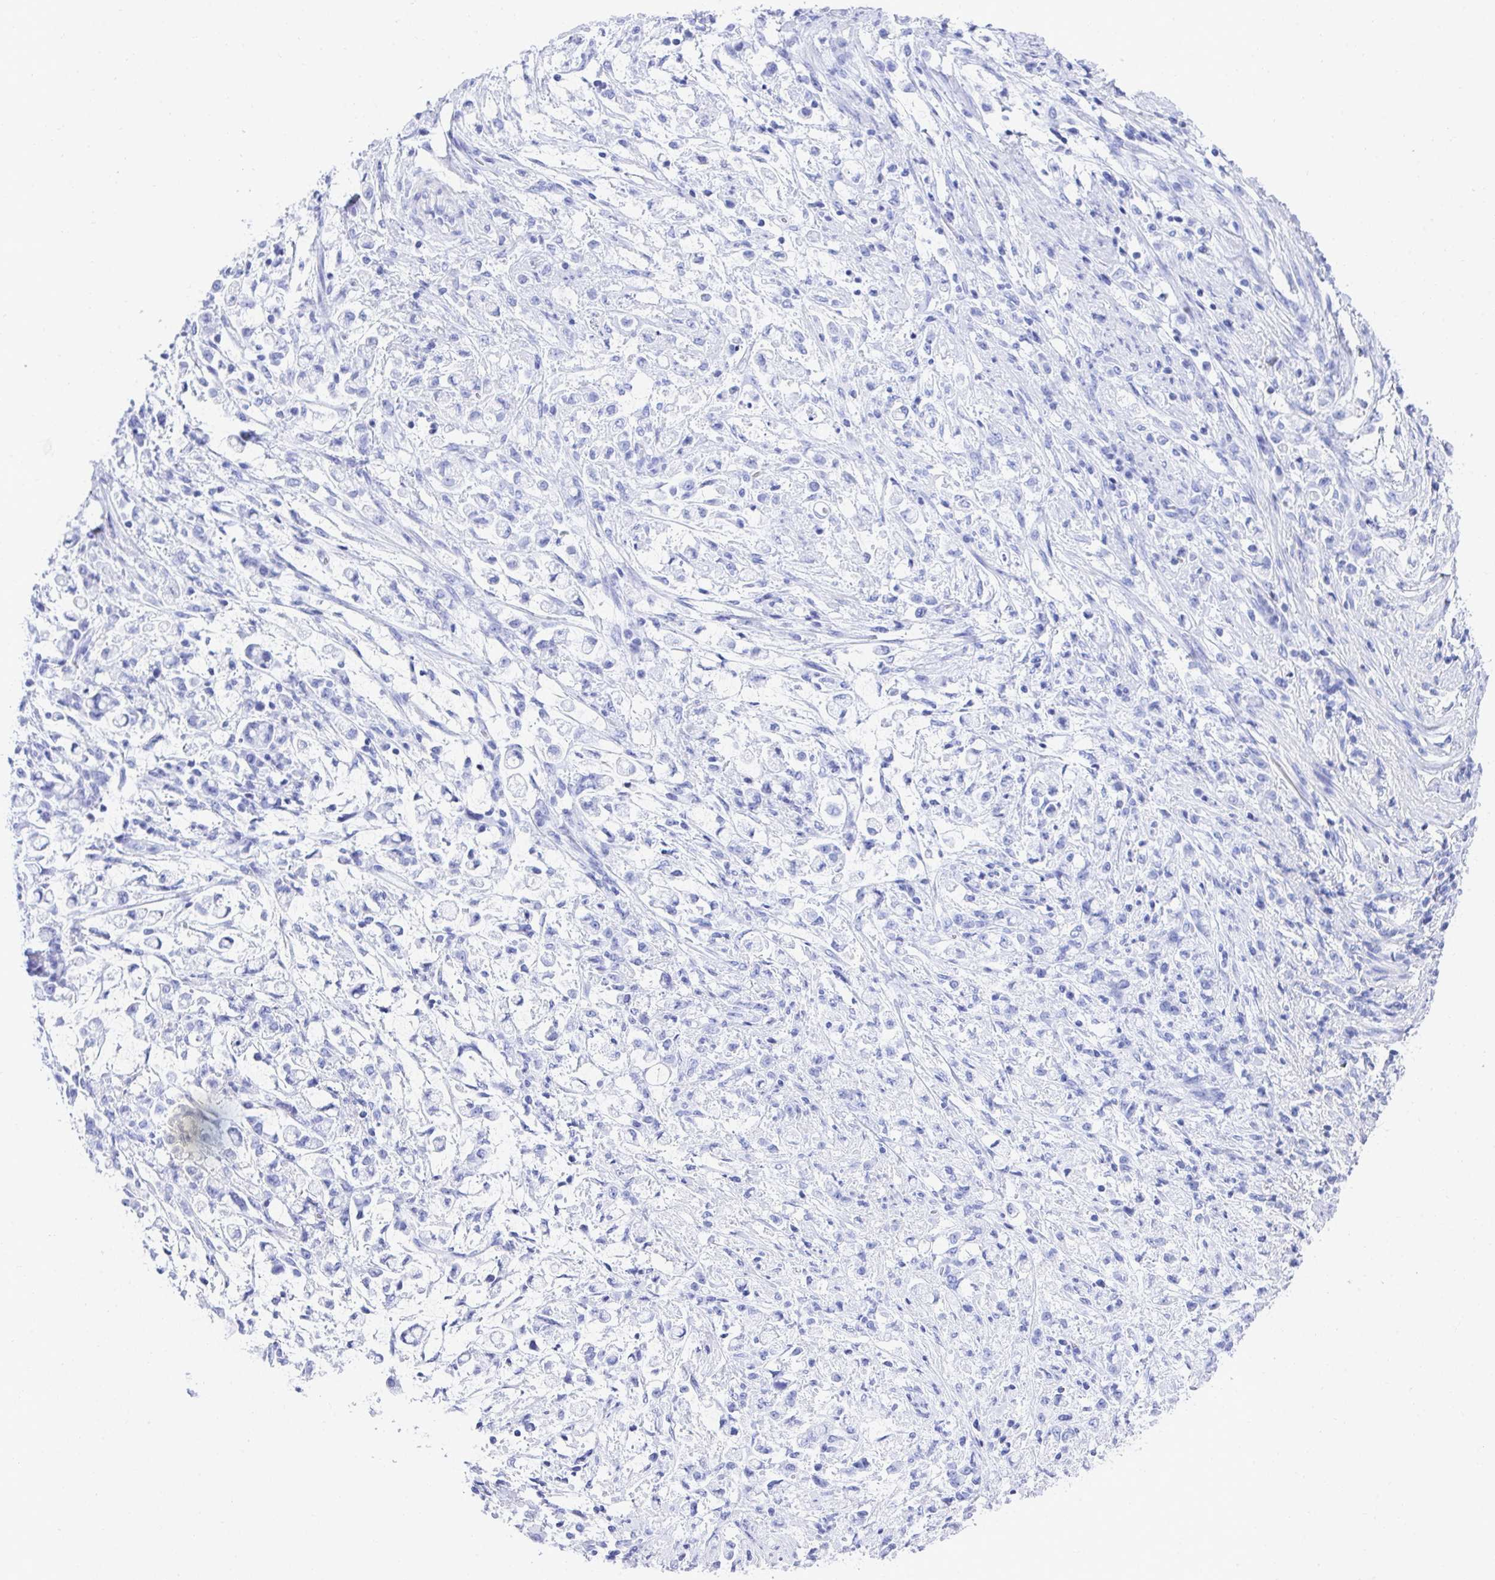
{"staining": {"intensity": "negative", "quantity": "none", "location": "none"}, "tissue": "stomach cancer", "cell_type": "Tumor cells", "image_type": "cancer", "snomed": [{"axis": "morphology", "description": "Adenocarcinoma, NOS"}, {"axis": "topography", "description": "Stomach"}], "caption": "Immunohistochemical staining of stomach adenocarcinoma demonstrates no significant staining in tumor cells.", "gene": "CD7", "patient": {"sex": "female", "age": 60}}